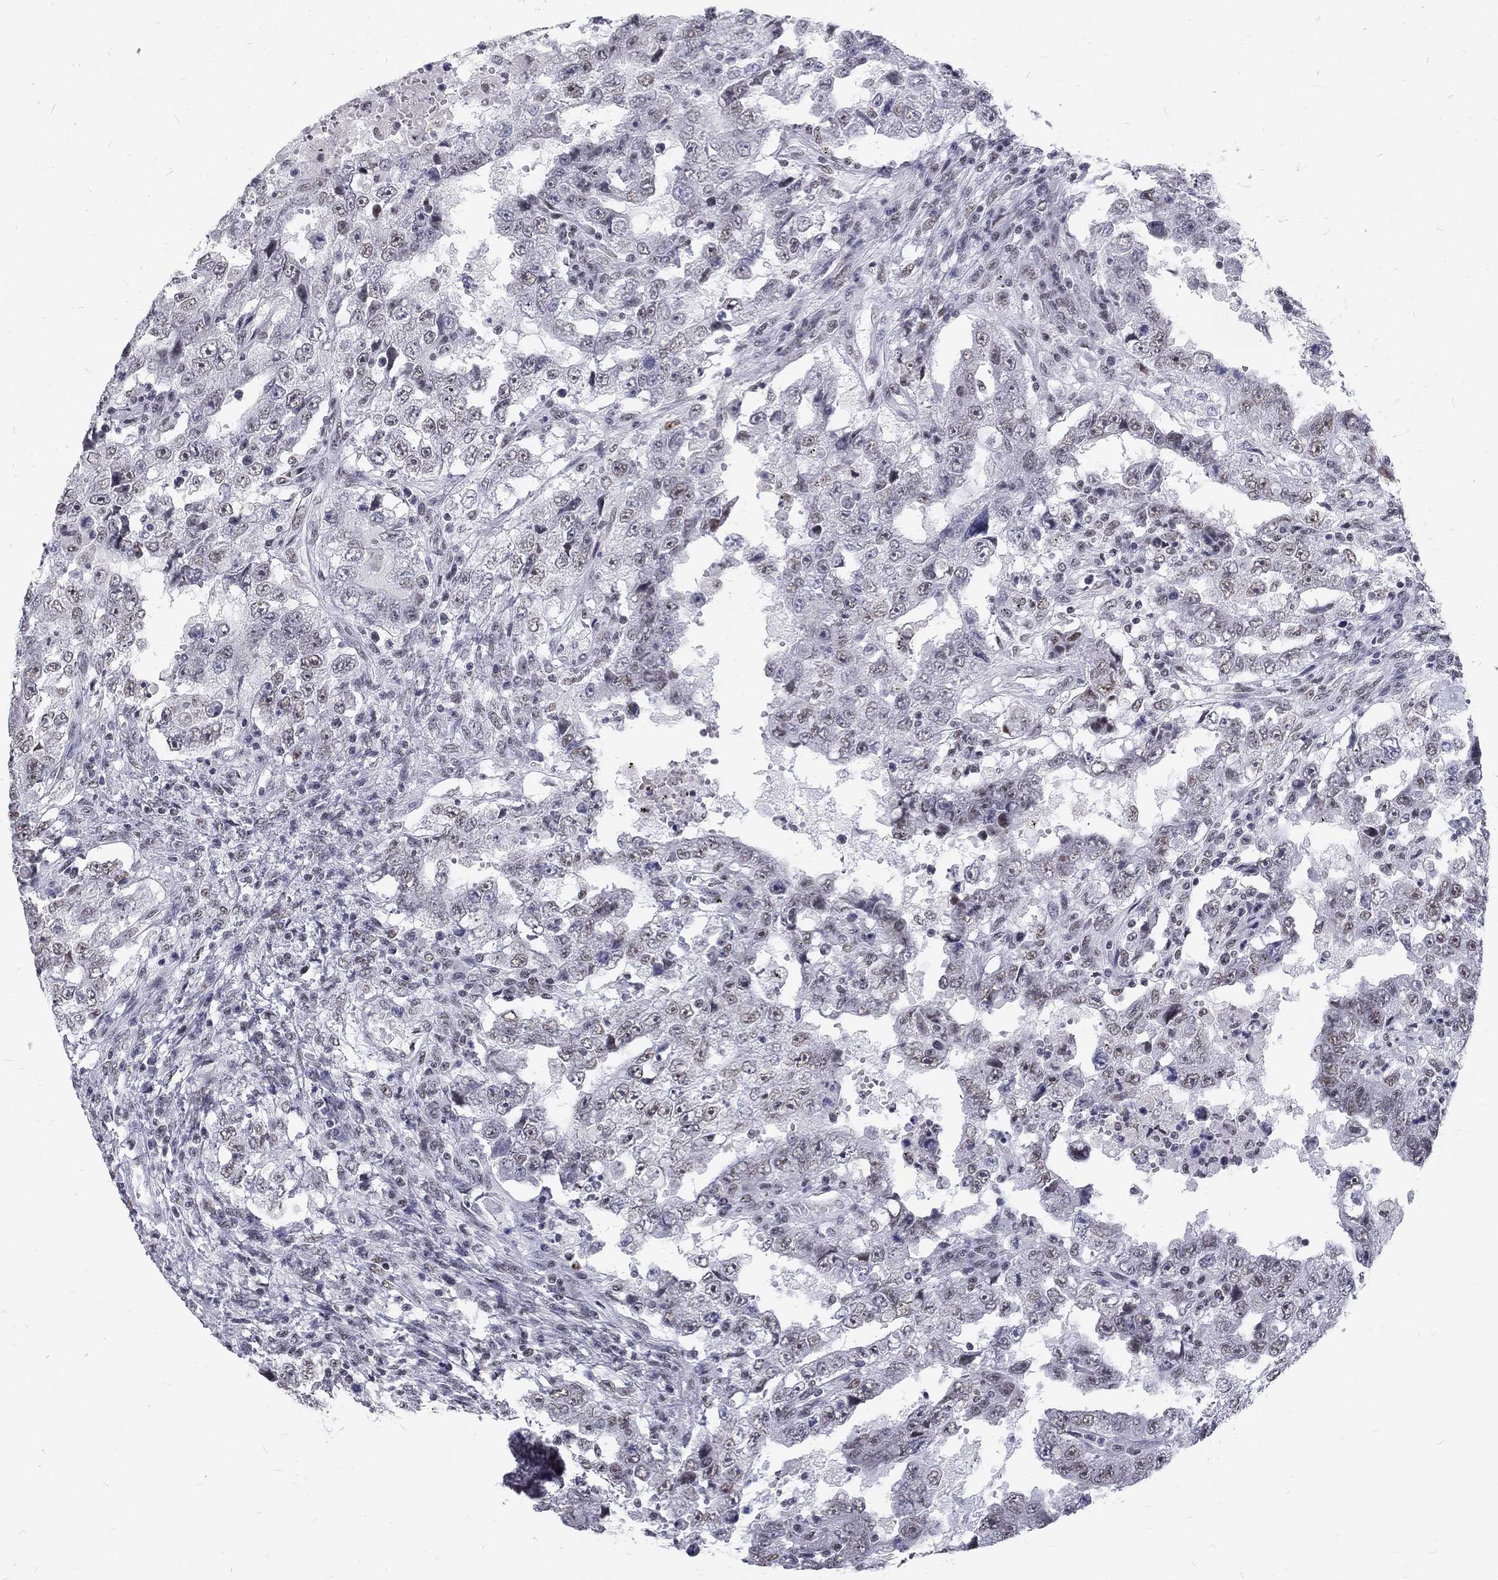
{"staining": {"intensity": "negative", "quantity": "none", "location": "none"}, "tissue": "testis cancer", "cell_type": "Tumor cells", "image_type": "cancer", "snomed": [{"axis": "morphology", "description": "Carcinoma, Embryonal, NOS"}, {"axis": "topography", "description": "Testis"}], "caption": "This image is of testis cancer stained with IHC to label a protein in brown with the nuclei are counter-stained blue. There is no staining in tumor cells.", "gene": "SNORC", "patient": {"sex": "male", "age": 26}}